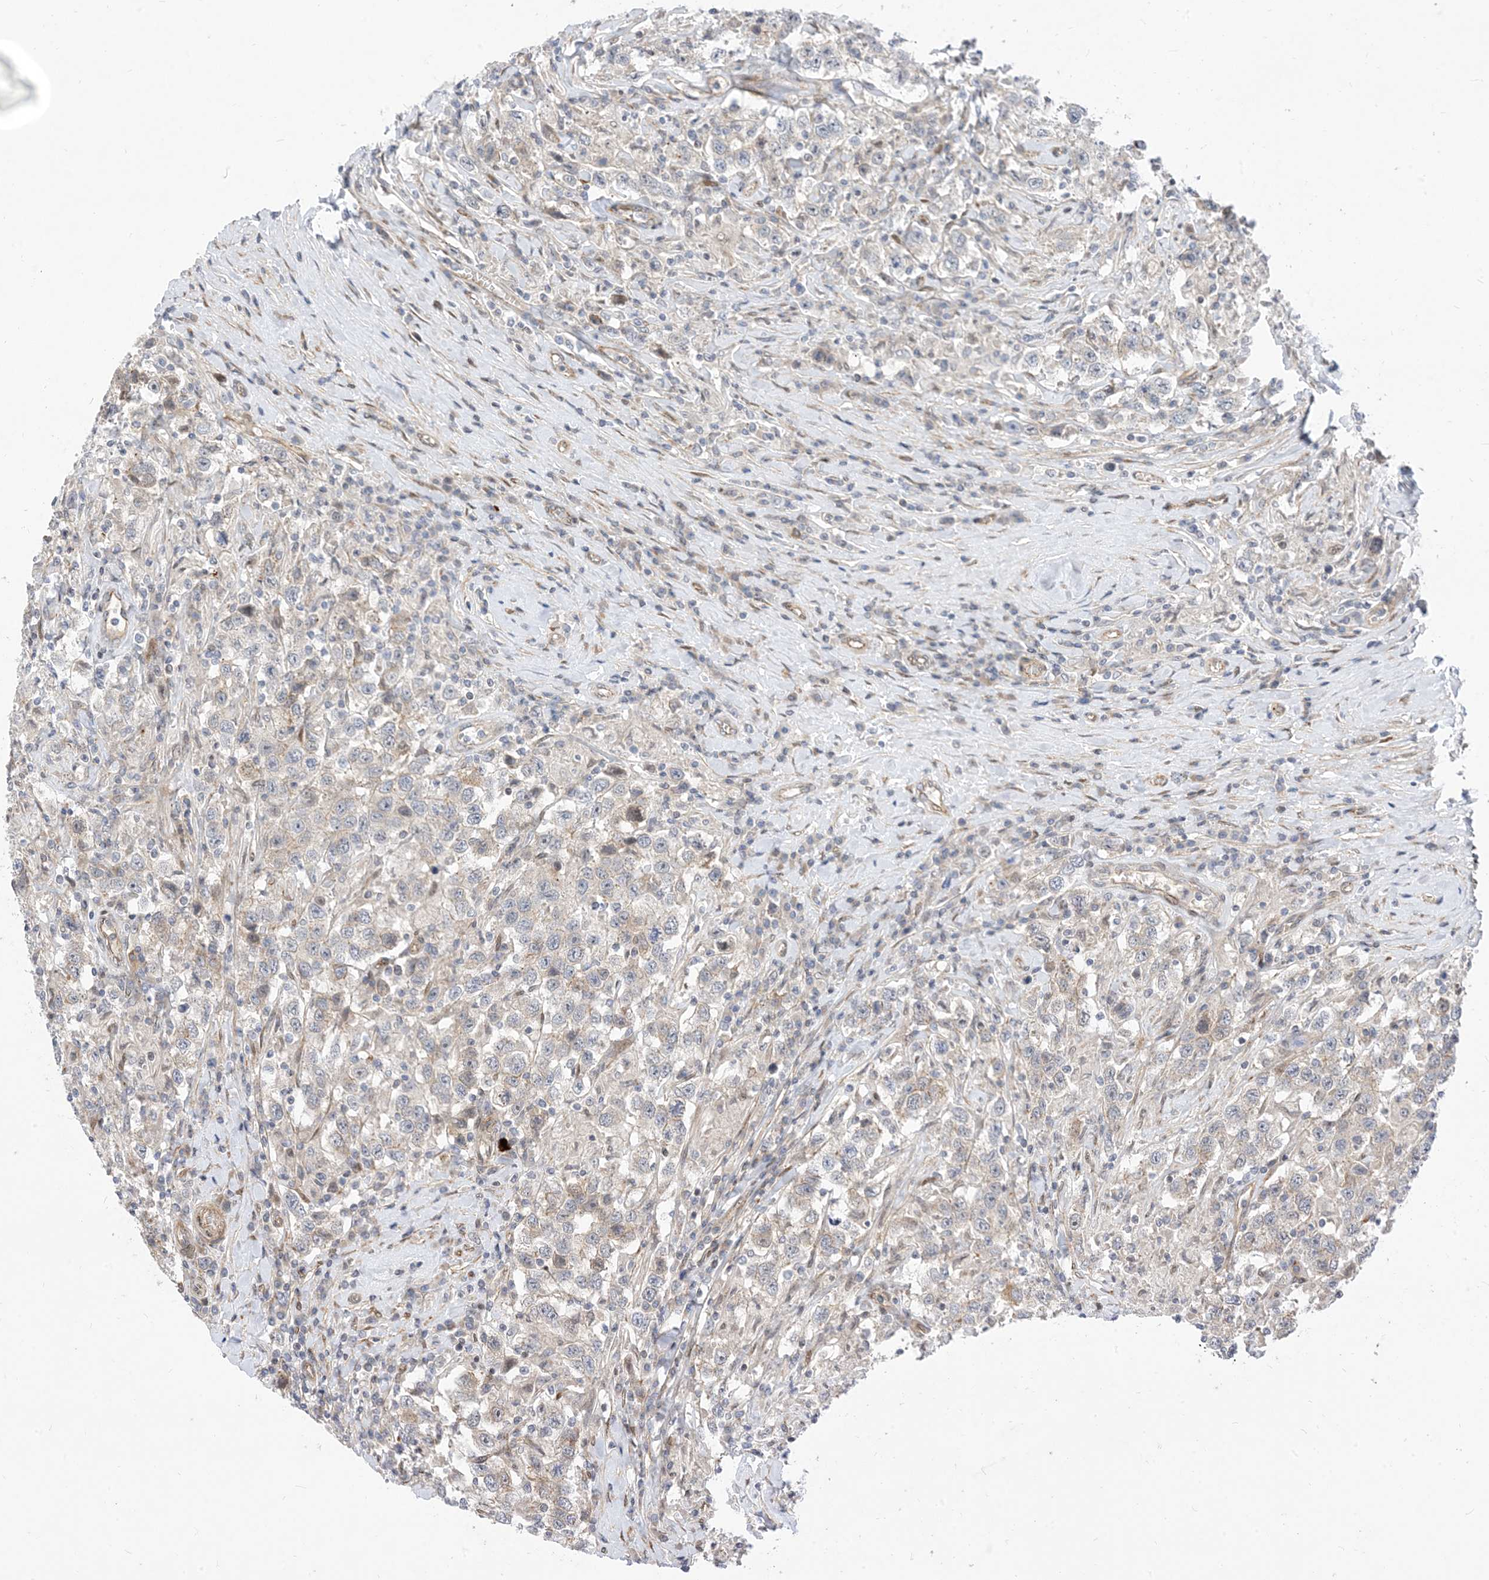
{"staining": {"intensity": "weak", "quantity": "<25%", "location": "cytoplasmic/membranous"}, "tissue": "testis cancer", "cell_type": "Tumor cells", "image_type": "cancer", "snomed": [{"axis": "morphology", "description": "Seminoma, NOS"}, {"axis": "topography", "description": "Testis"}], "caption": "Image shows no significant protein expression in tumor cells of testis cancer.", "gene": "TYSND1", "patient": {"sex": "male", "age": 41}}